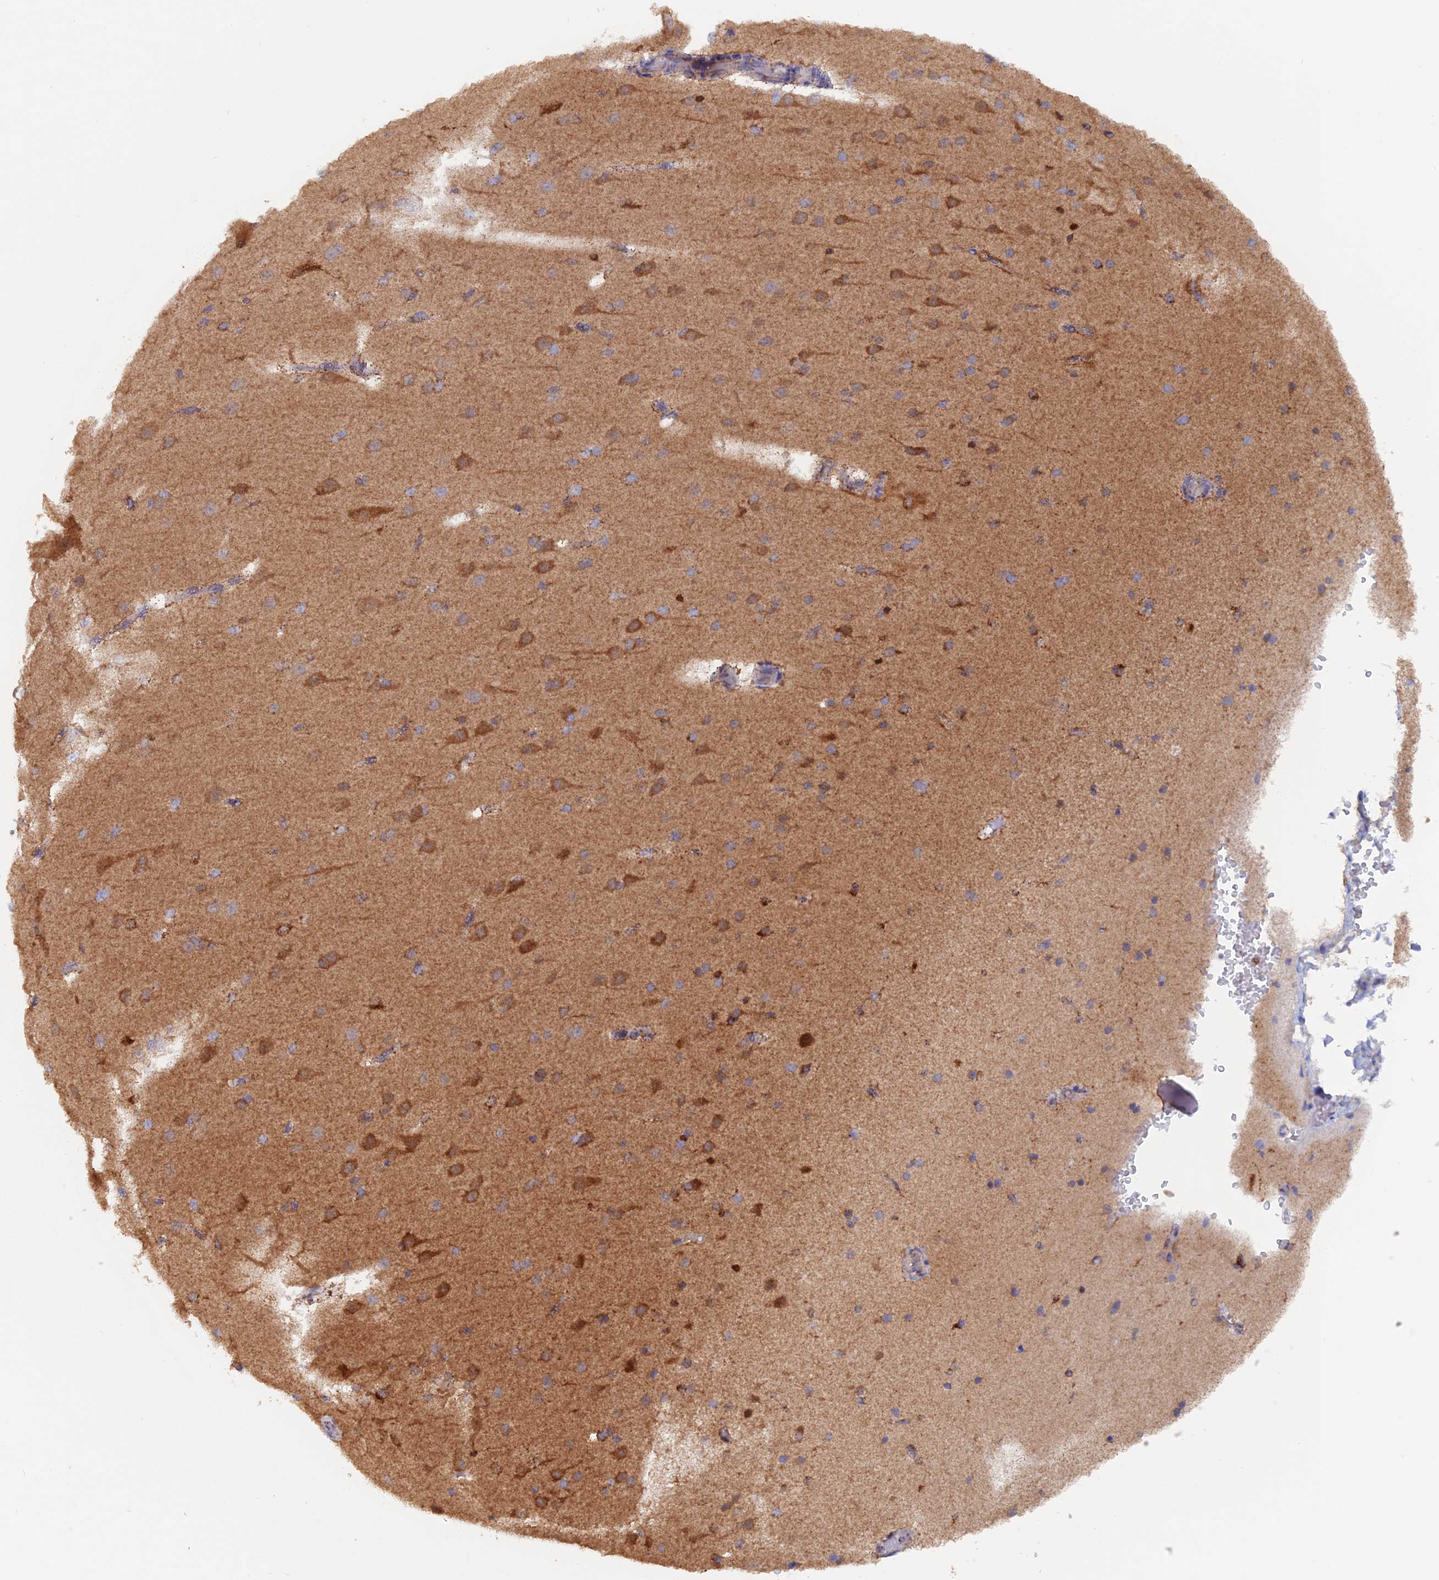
{"staining": {"intensity": "negative", "quantity": "none", "location": "none"}, "tissue": "cerebral cortex", "cell_type": "Endothelial cells", "image_type": "normal", "snomed": [{"axis": "morphology", "description": "Normal tissue, NOS"}, {"axis": "morphology", "description": "Developmental malformation"}, {"axis": "topography", "description": "Cerebral cortex"}], "caption": "Immunohistochemical staining of benign cerebral cortex exhibits no significant expression in endothelial cells.", "gene": "DTYMK", "patient": {"sex": "female", "age": 30}}